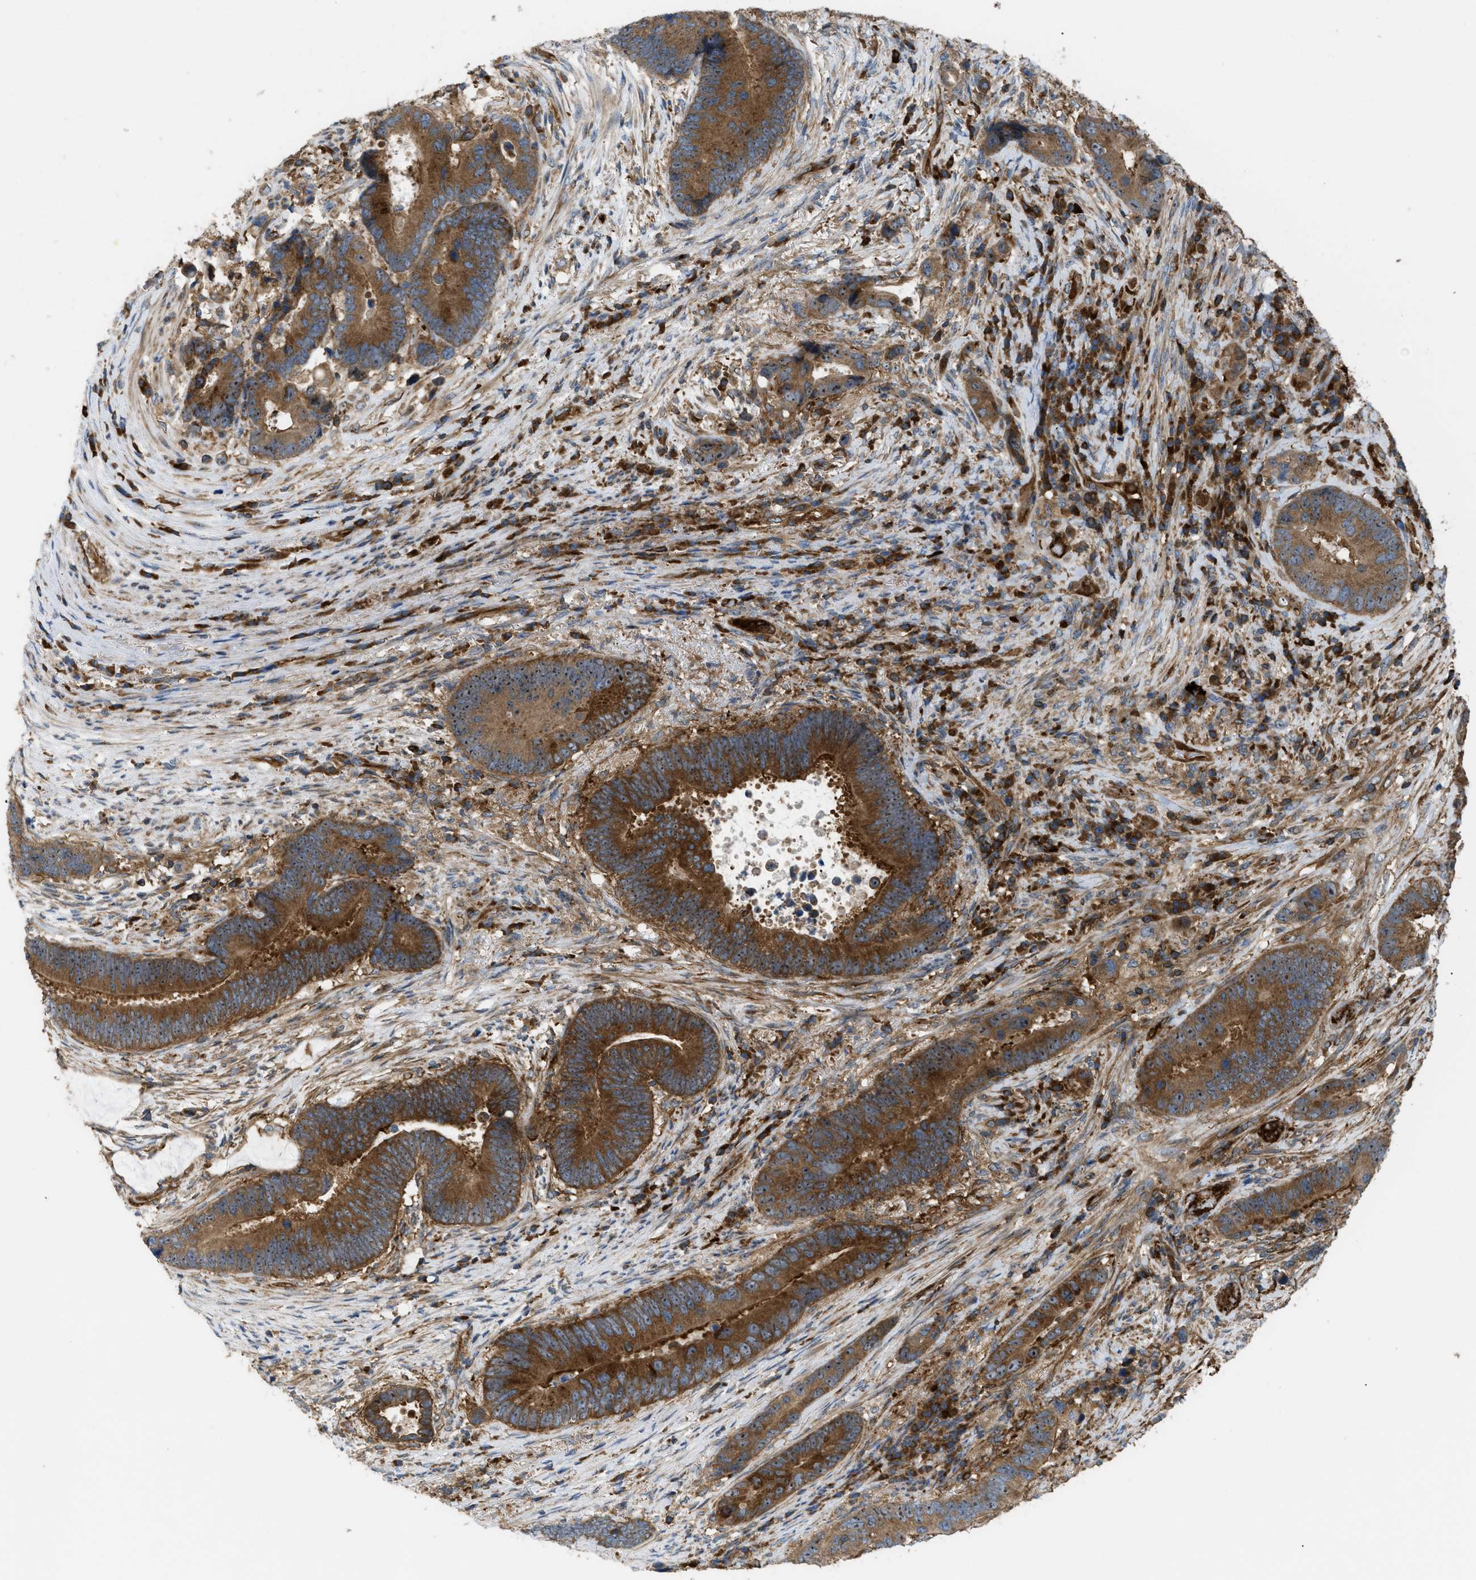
{"staining": {"intensity": "strong", "quantity": ">75%", "location": "cytoplasmic/membranous"}, "tissue": "colorectal cancer", "cell_type": "Tumor cells", "image_type": "cancer", "snomed": [{"axis": "morphology", "description": "Adenocarcinoma, NOS"}, {"axis": "topography", "description": "Rectum"}], "caption": "High-magnification brightfield microscopy of colorectal cancer (adenocarcinoma) stained with DAB (3,3'-diaminobenzidine) (brown) and counterstained with hematoxylin (blue). tumor cells exhibit strong cytoplasmic/membranous staining is identified in about>75% of cells.", "gene": "ATP2A3", "patient": {"sex": "female", "age": 89}}